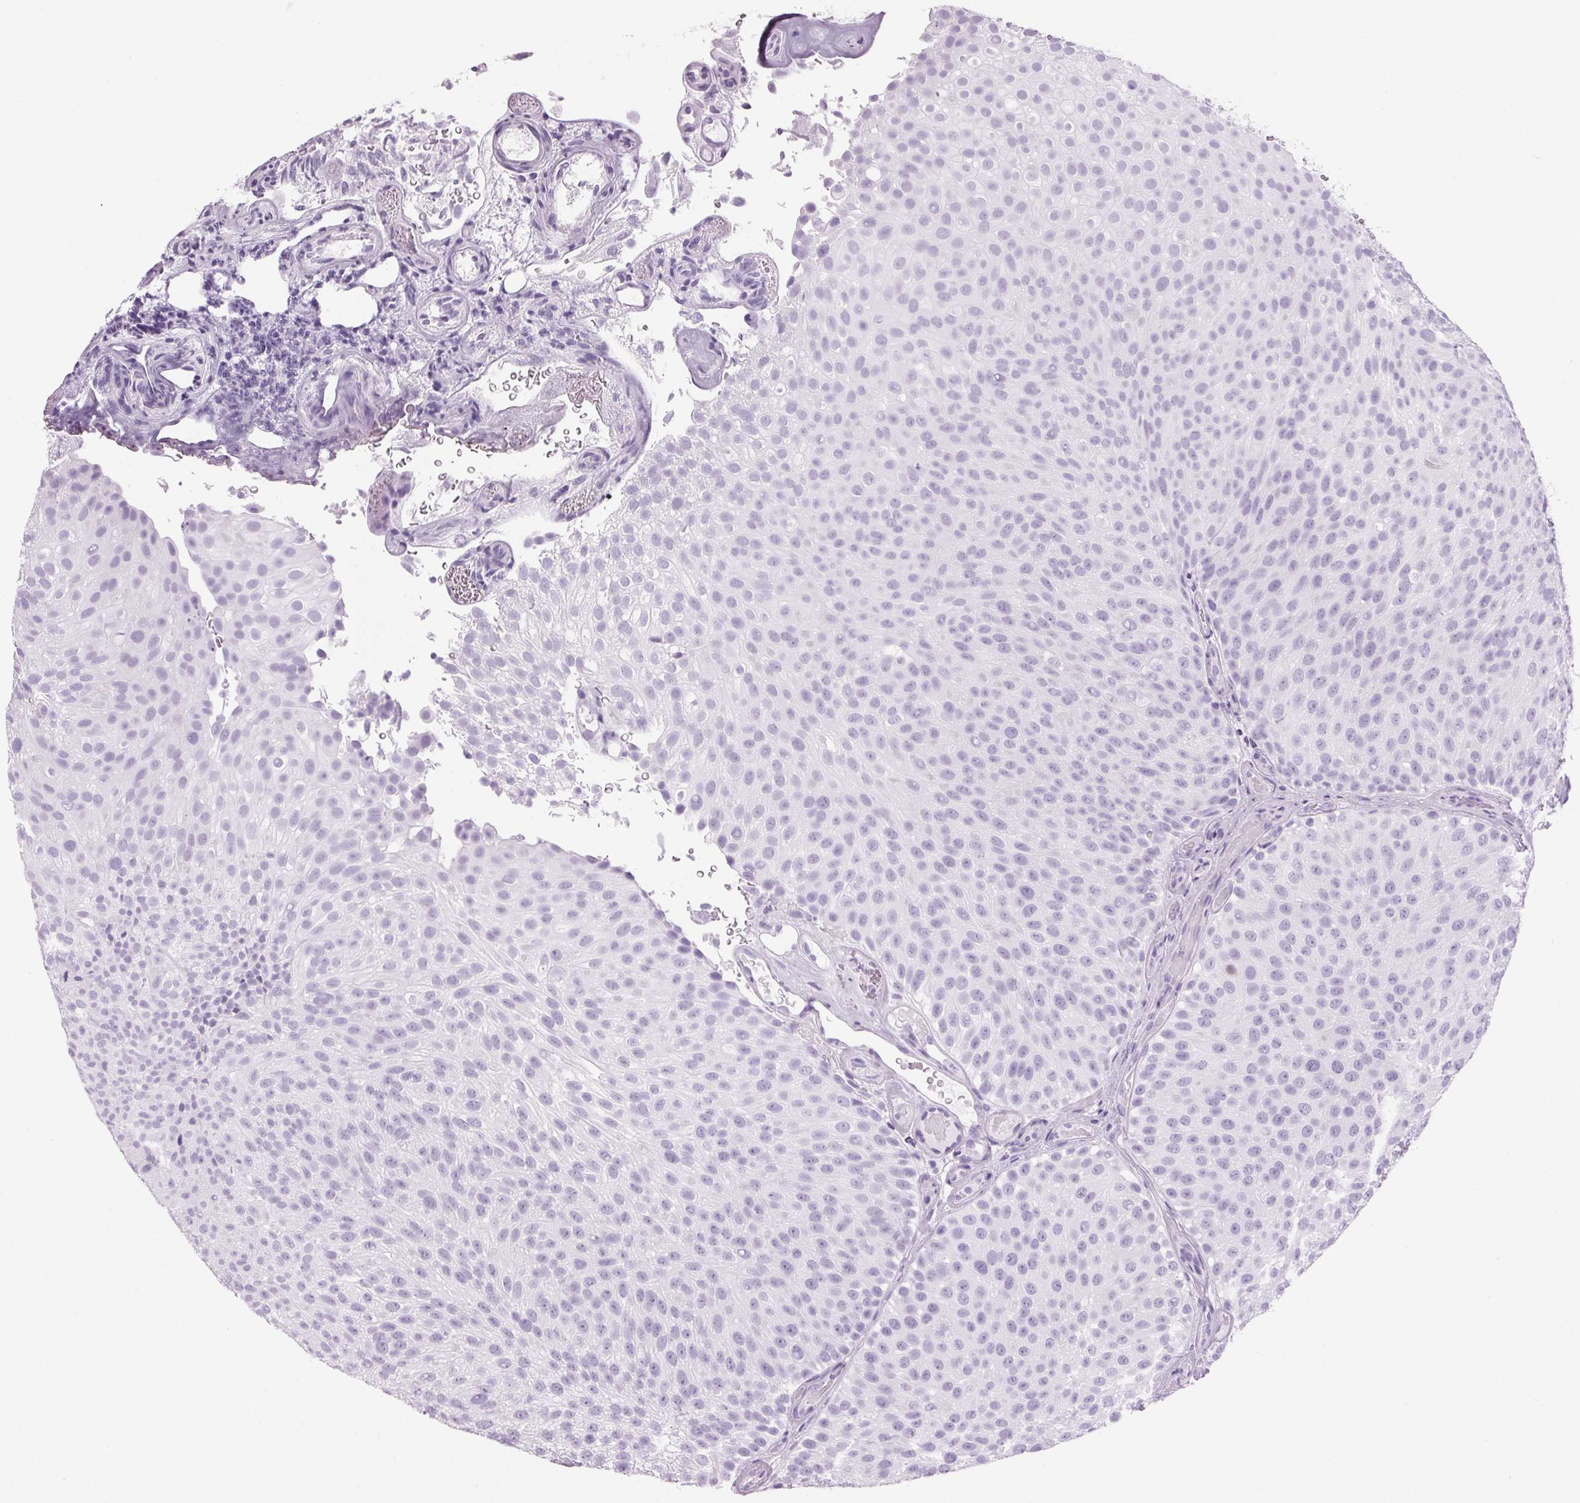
{"staining": {"intensity": "negative", "quantity": "none", "location": "none"}, "tissue": "urothelial cancer", "cell_type": "Tumor cells", "image_type": "cancer", "snomed": [{"axis": "morphology", "description": "Urothelial carcinoma, Low grade"}, {"axis": "topography", "description": "Urinary bladder"}], "caption": "There is no significant expression in tumor cells of urothelial carcinoma (low-grade).", "gene": "PPP1R1A", "patient": {"sex": "male", "age": 78}}